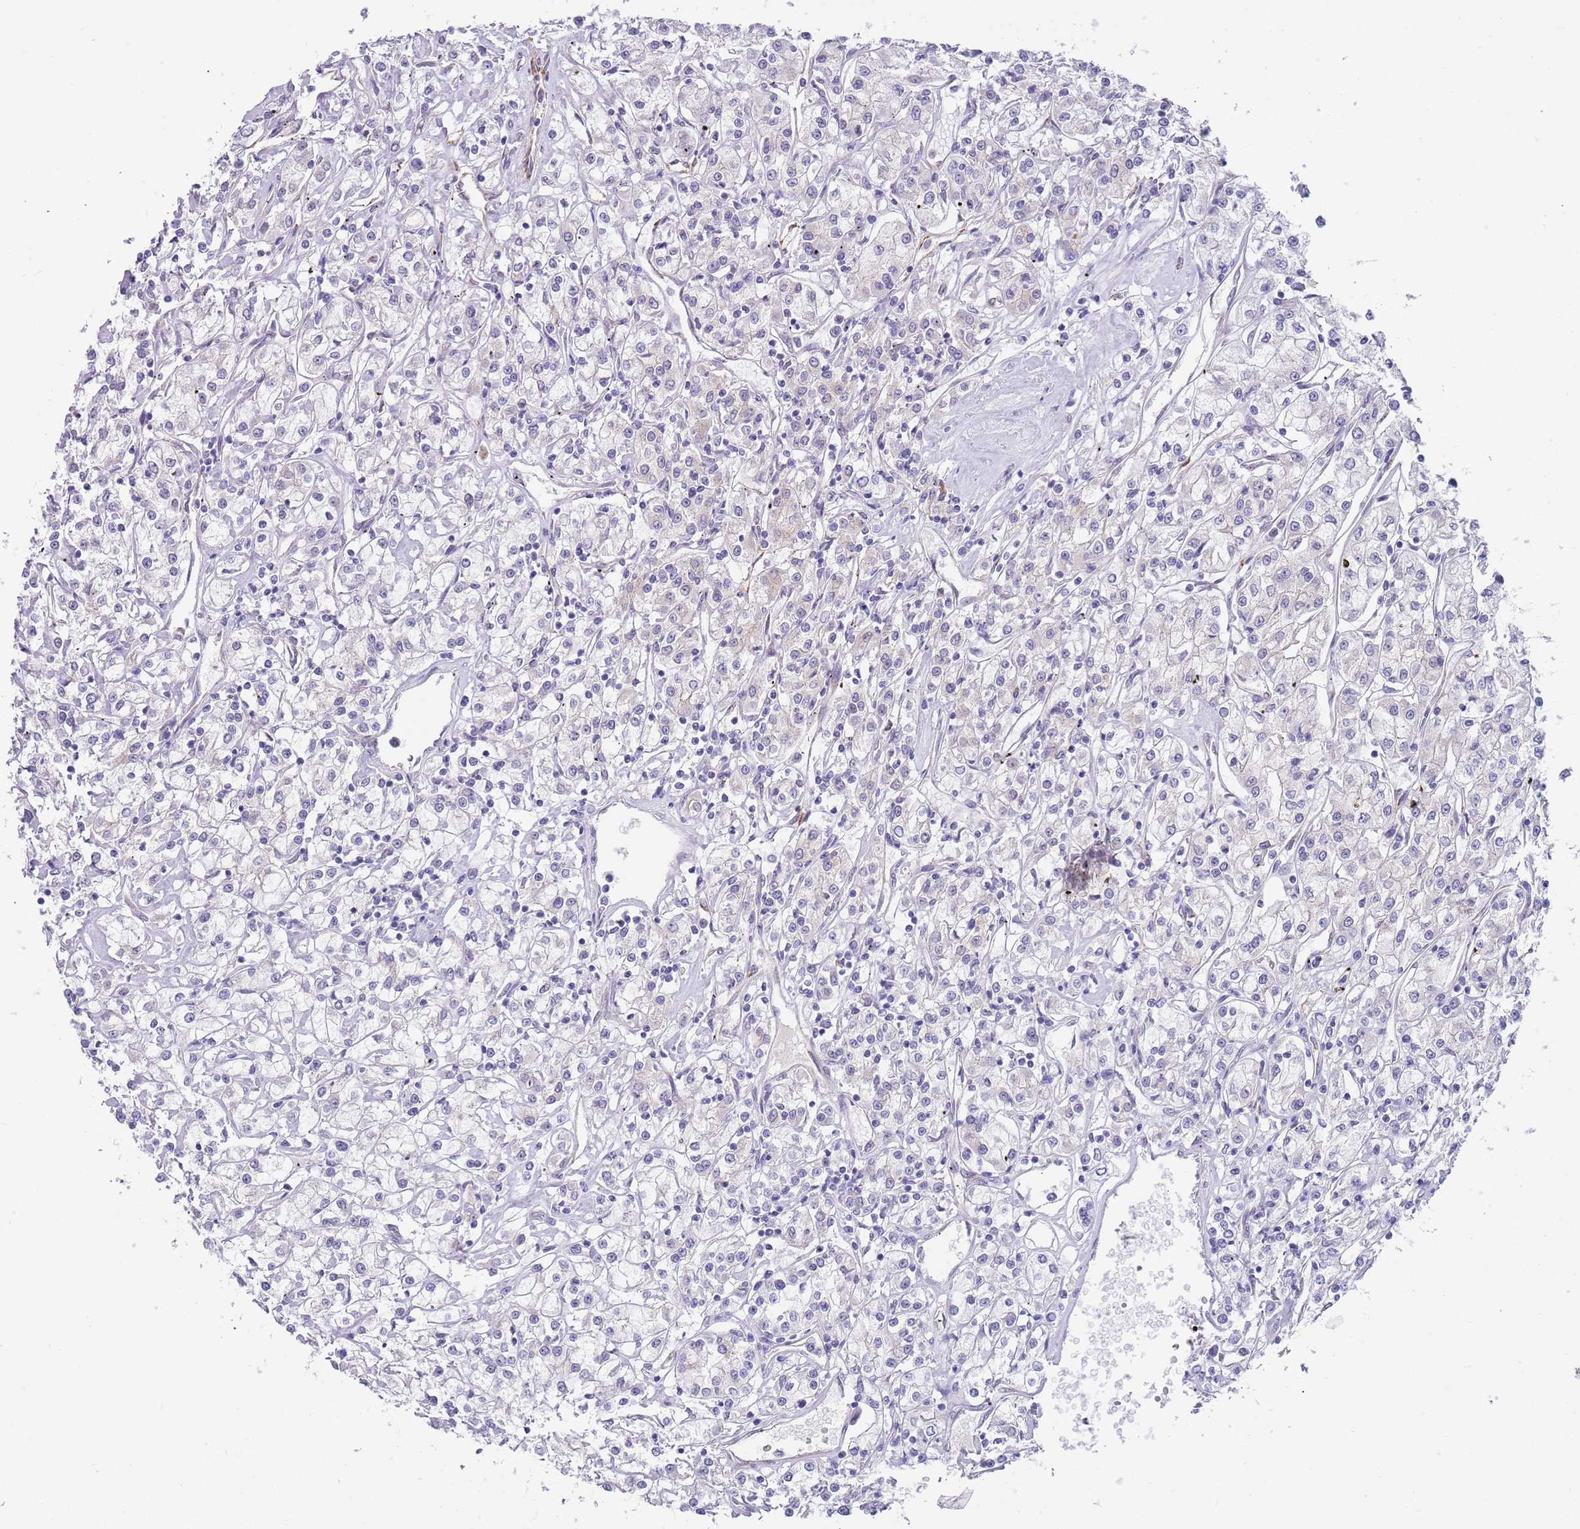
{"staining": {"intensity": "negative", "quantity": "none", "location": "none"}, "tissue": "renal cancer", "cell_type": "Tumor cells", "image_type": "cancer", "snomed": [{"axis": "morphology", "description": "Adenocarcinoma, NOS"}, {"axis": "topography", "description": "Kidney"}], "caption": "Renal cancer was stained to show a protein in brown. There is no significant positivity in tumor cells. (Stains: DAB (3,3'-diaminobenzidine) immunohistochemistry with hematoxylin counter stain, Microscopy: brightfield microscopy at high magnification).", "gene": "TNRC6C", "patient": {"sex": "female", "age": 59}}